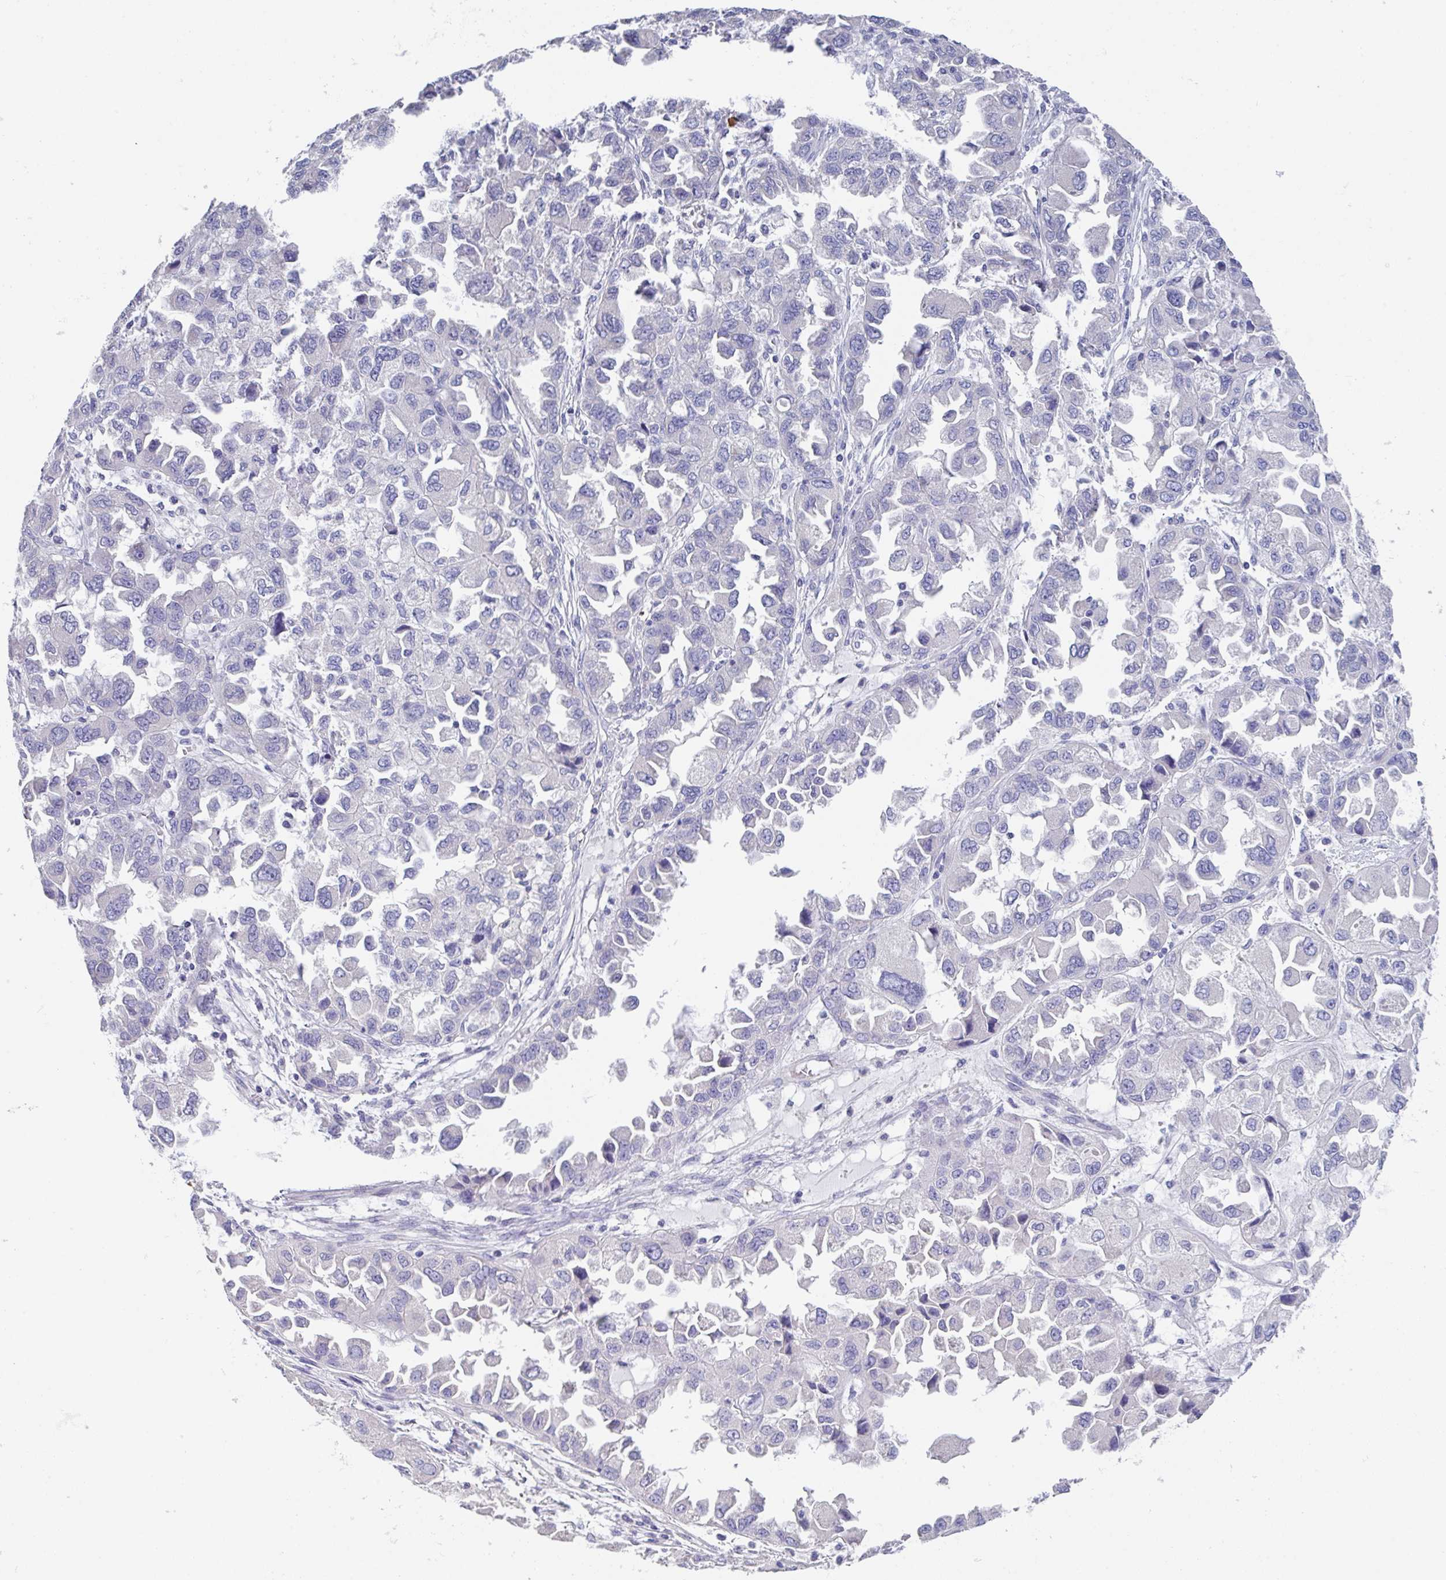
{"staining": {"intensity": "negative", "quantity": "none", "location": "none"}, "tissue": "ovarian cancer", "cell_type": "Tumor cells", "image_type": "cancer", "snomed": [{"axis": "morphology", "description": "Cystadenocarcinoma, serous, NOS"}, {"axis": "topography", "description": "Ovary"}], "caption": "The micrograph exhibits no significant expression in tumor cells of serous cystadenocarcinoma (ovarian). (DAB immunohistochemistry (IHC), high magnification).", "gene": "LRRC58", "patient": {"sex": "female", "age": 84}}